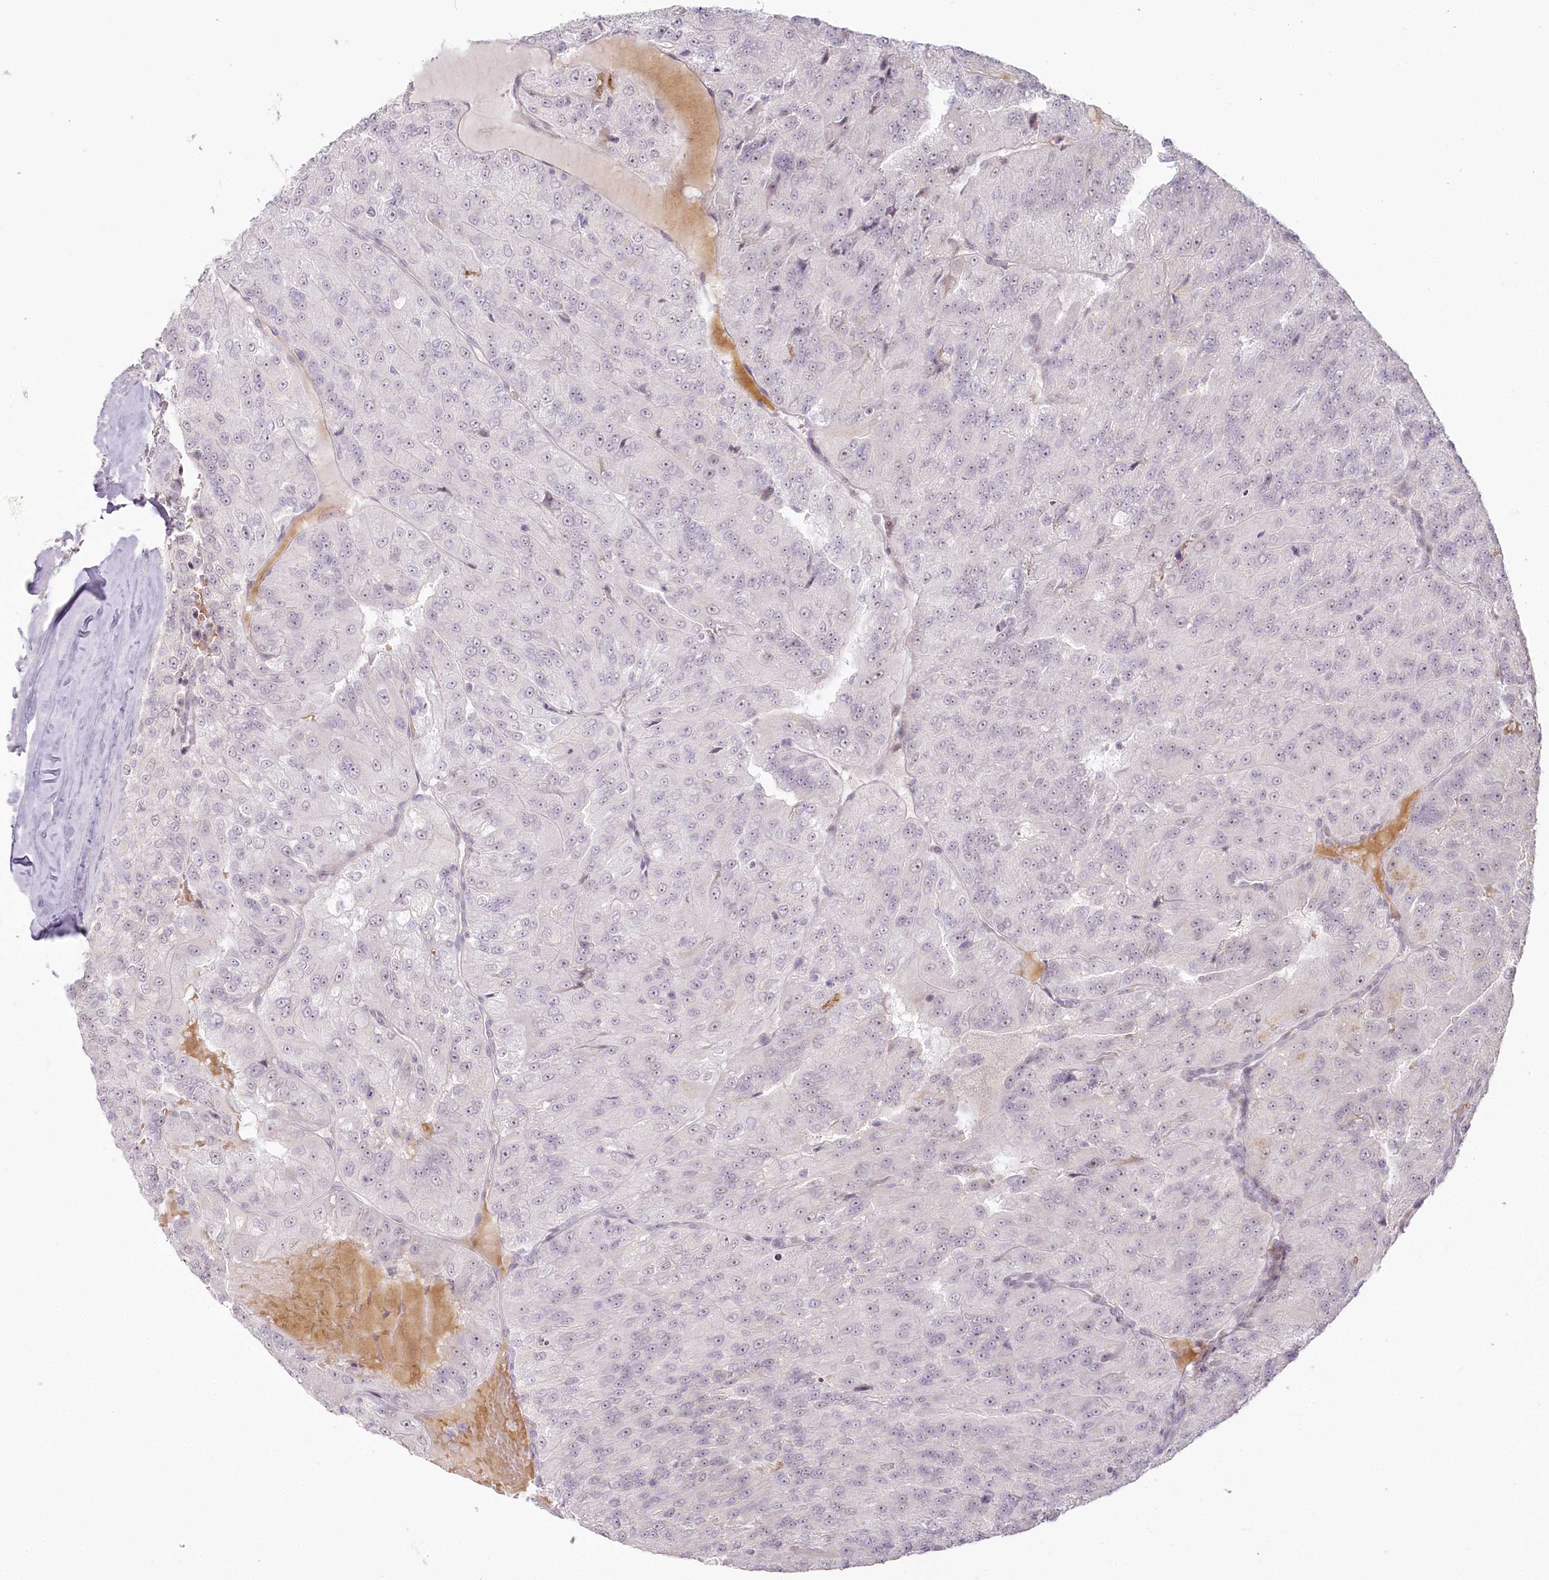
{"staining": {"intensity": "negative", "quantity": "none", "location": "none"}, "tissue": "renal cancer", "cell_type": "Tumor cells", "image_type": "cancer", "snomed": [{"axis": "morphology", "description": "Adenocarcinoma, NOS"}, {"axis": "topography", "description": "Kidney"}], "caption": "Immunohistochemistry (IHC) histopathology image of renal cancer (adenocarcinoma) stained for a protein (brown), which reveals no staining in tumor cells. (DAB (3,3'-diaminobenzidine) IHC with hematoxylin counter stain).", "gene": "EXOSC7", "patient": {"sex": "female", "age": 63}}